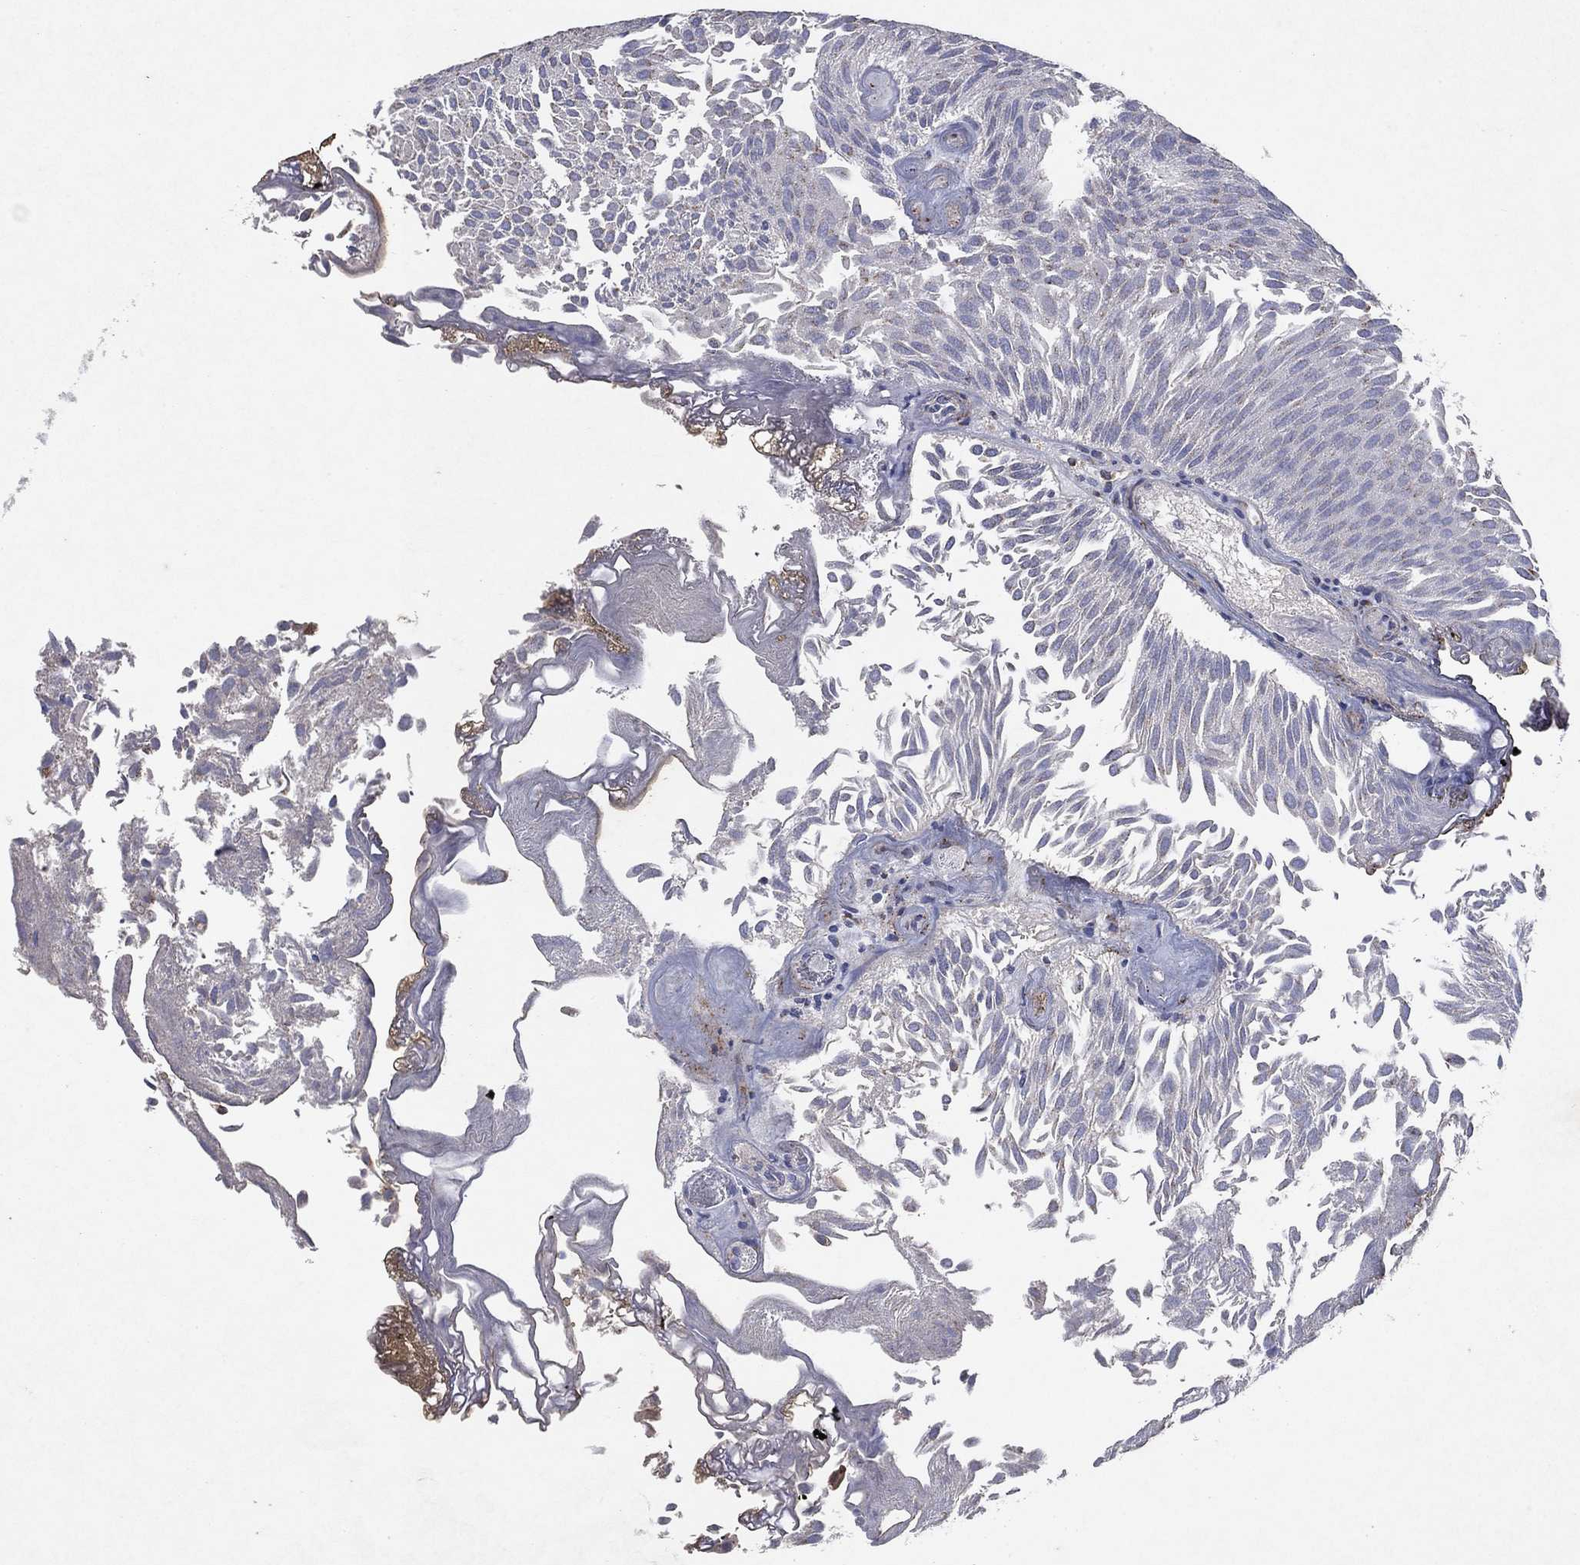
{"staining": {"intensity": "negative", "quantity": "none", "location": "none"}, "tissue": "urothelial cancer", "cell_type": "Tumor cells", "image_type": "cancer", "snomed": [{"axis": "morphology", "description": "Urothelial carcinoma, Low grade"}, {"axis": "topography", "description": "Urinary bladder"}], "caption": "An immunohistochemistry image of low-grade urothelial carcinoma is shown. There is no staining in tumor cells of low-grade urothelial carcinoma. Brightfield microscopy of immunohistochemistry stained with DAB (brown) and hematoxylin (blue), captured at high magnification.", "gene": "FRG1", "patient": {"sex": "male", "age": 52}}